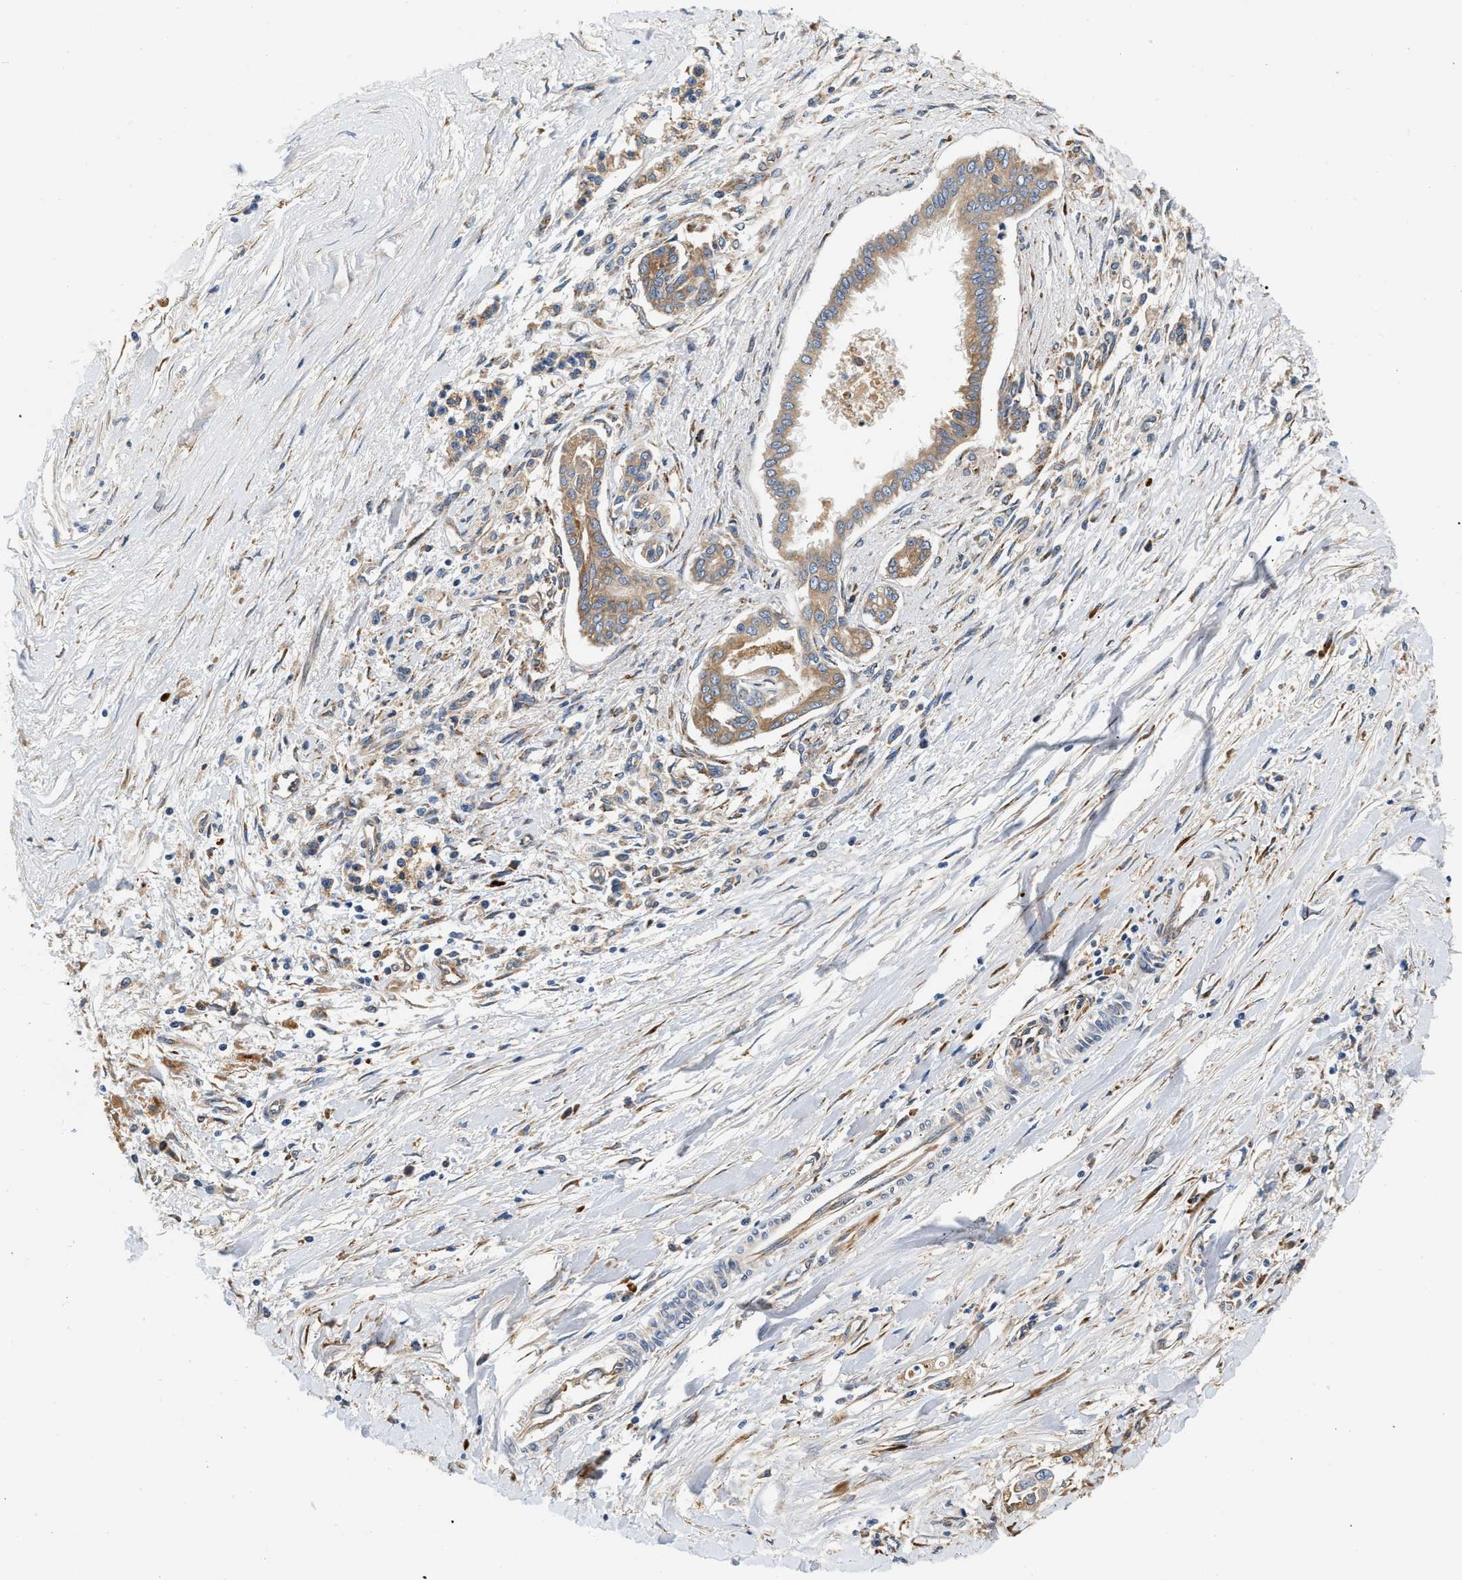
{"staining": {"intensity": "moderate", "quantity": ">75%", "location": "cytoplasmic/membranous"}, "tissue": "pancreatic cancer", "cell_type": "Tumor cells", "image_type": "cancer", "snomed": [{"axis": "morphology", "description": "Adenocarcinoma, NOS"}, {"axis": "topography", "description": "Pancreas"}], "caption": "This photomicrograph reveals IHC staining of pancreatic cancer, with medium moderate cytoplasmic/membranous positivity in about >75% of tumor cells.", "gene": "IFT74", "patient": {"sex": "male", "age": 56}}